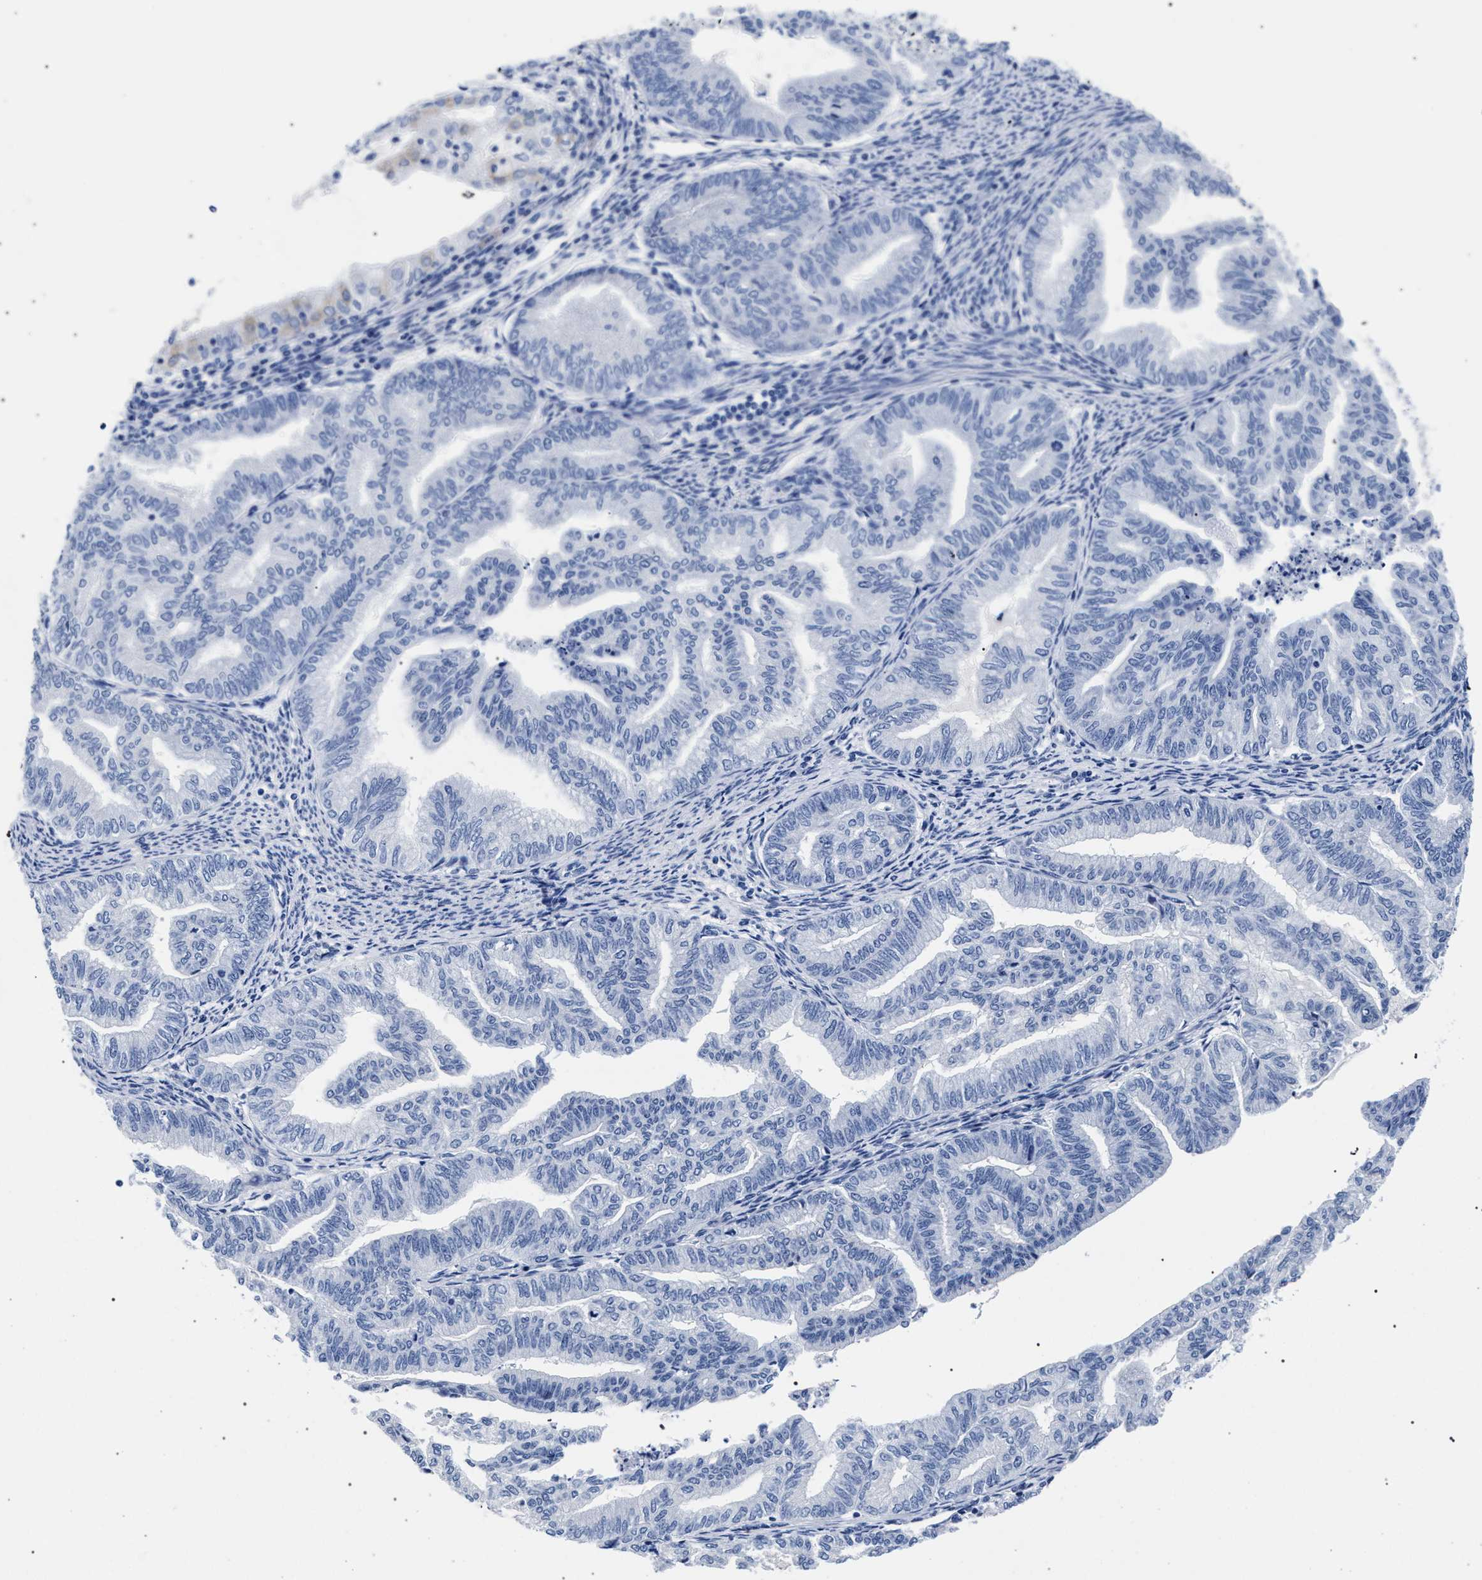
{"staining": {"intensity": "negative", "quantity": "none", "location": "none"}, "tissue": "endometrial cancer", "cell_type": "Tumor cells", "image_type": "cancer", "snomed": [{"axis": "morphology", "description": "Adenocarcinoma, NOS"}, {"axis": "topography", "description": "Endometrium"}], "caption": "Tumor cells show no significant expression in endometrial adenocarcinoma. (DAB (3,3'-diaminobenzidine) immunohistochemistry, high magnification).", "gene": "AKAP4", "patient": {"sex": "female", "age": 79}}